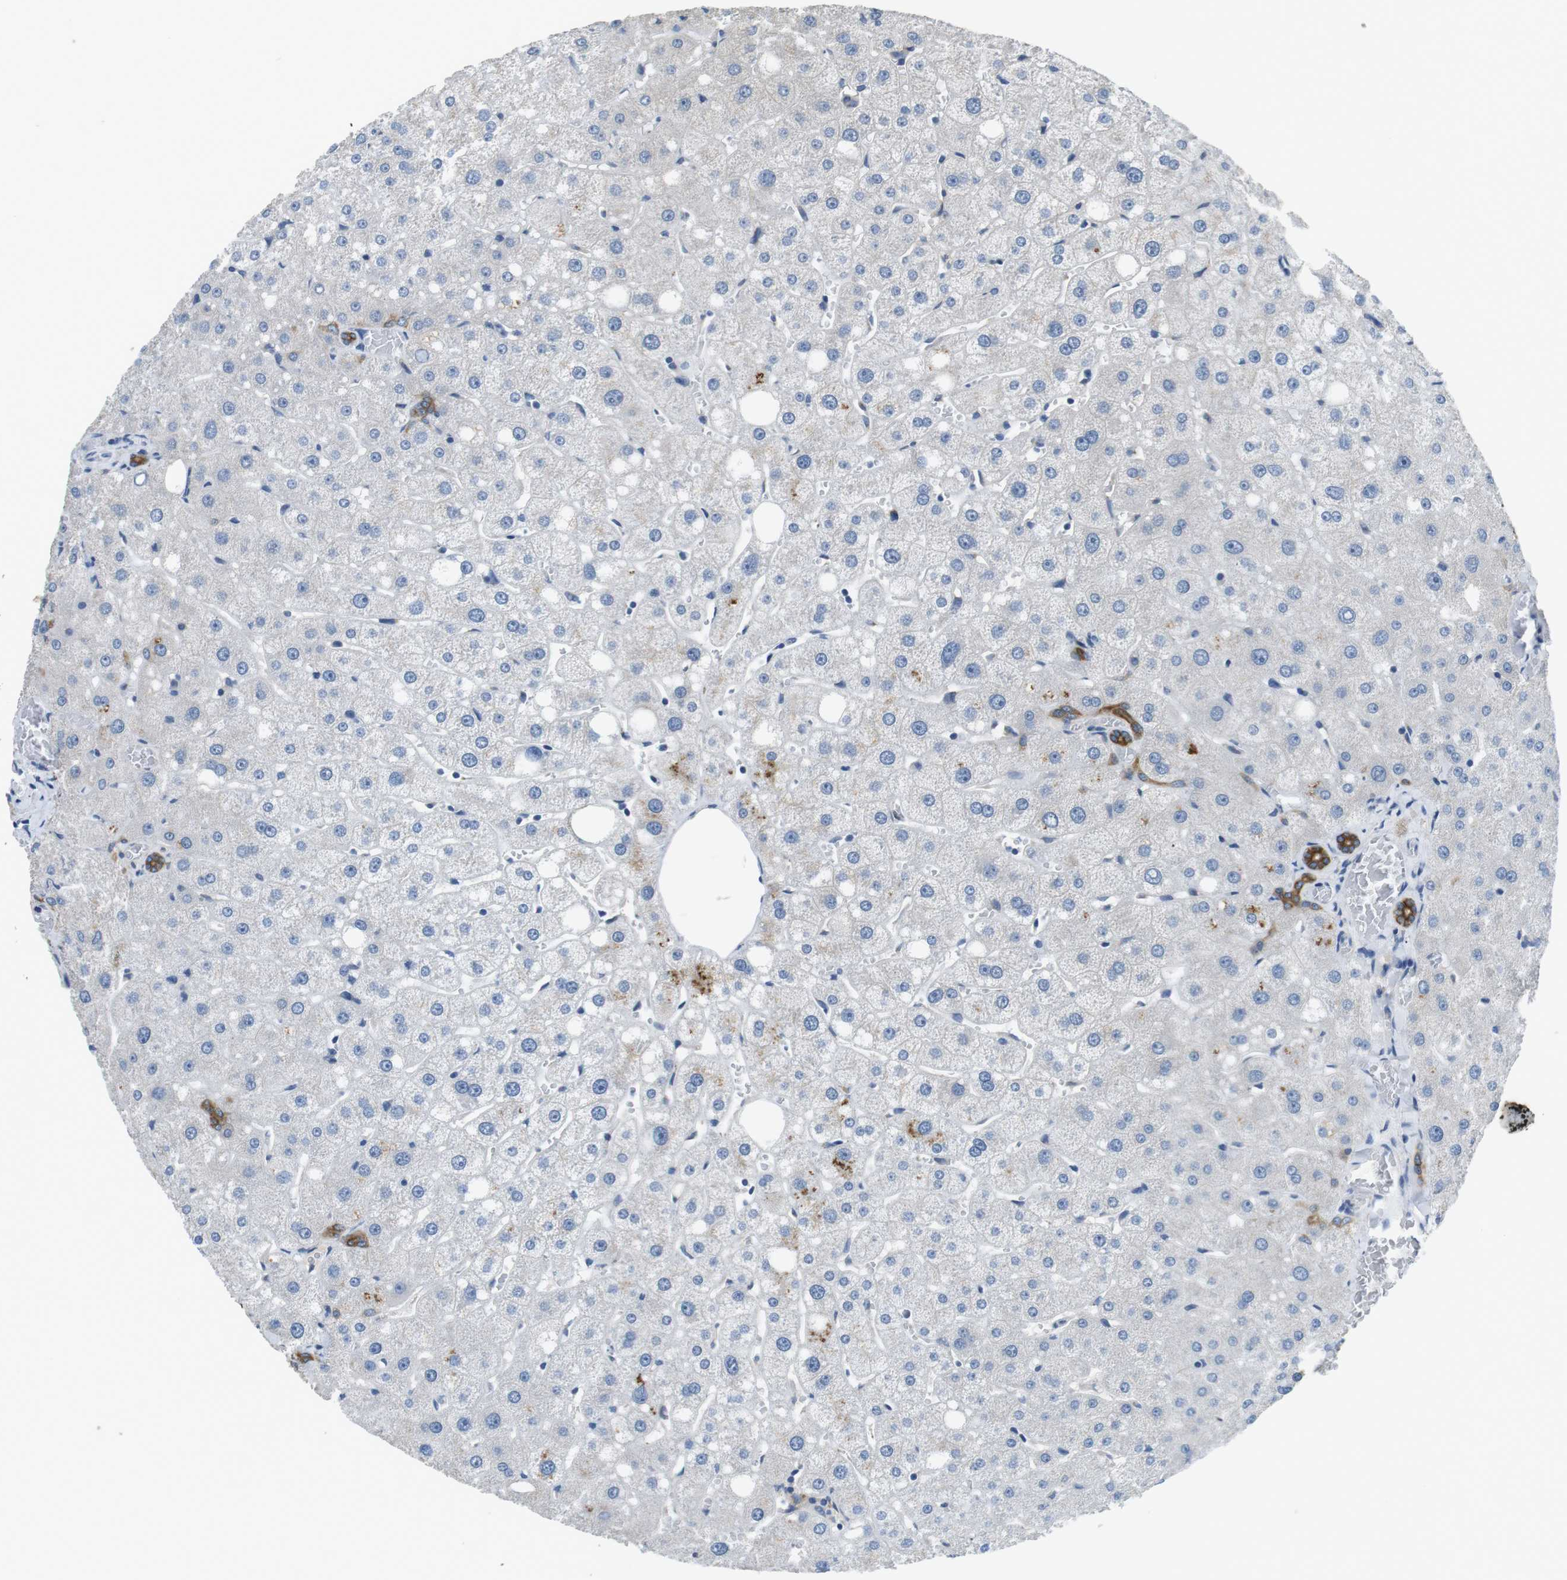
{"staining": {"intensity": "strong", "quantity": ">75%", "location": "cytoplasmic/membranous"}, "tissue": "liver", "cell_type": "Cholangiocytes", "image_type": "normal", "snomed": [{"axis": "morphology", "description": "Normal tissue, NOS"}, {"axis": "topography", "description": "Liver"}], "caption": "Immunohistochemistry (IHC) of benign human liver shows high levels of strong cytoplasmic/membranous staining in about >75% of cholangiocytes.", "gene": "UNC5CL", "patient": {"sex": "male", "age": 73}}